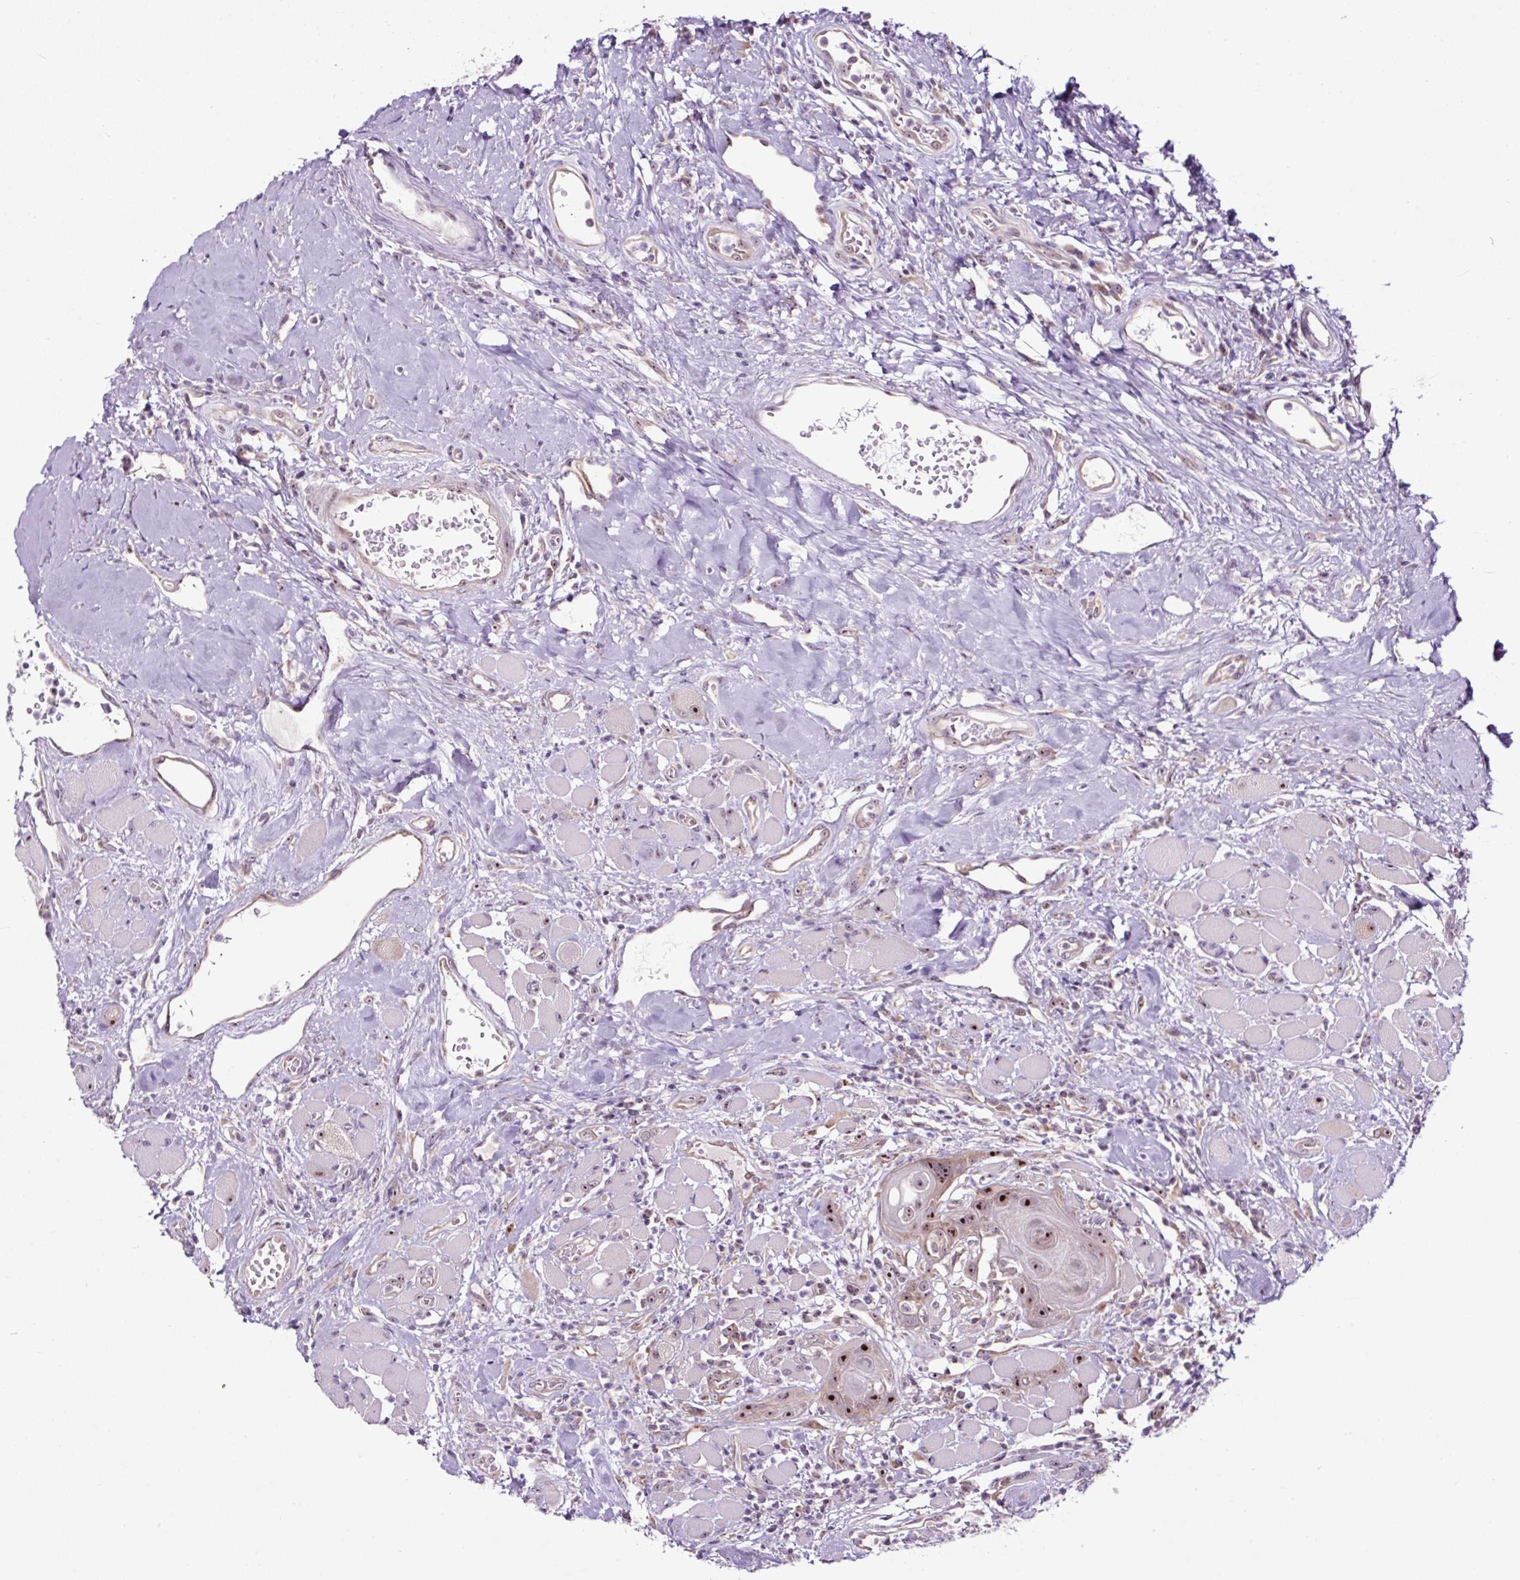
{"staining": {"intensity": "strong", "quantity": ">75%", "location": "nuclear"}, "tissue": "head and neck cancer", "cell_type": "Tumor cells", "image_type": "cancer", "snomed": [{"axis": "morphology", "description": "Squamous cell carcinoma, NOS"}, {"axis": "topography", "description": "Head-Neck"}], "caption": "An IHC histopathology image of tumor tissue is shown. Protein staining in brown highlights strong nuclear positivity in head and neck cancer (squamous cell carcinoma) within tumor cells.", "gene": "NOM1", "patient": {"sex": "female", "age": 59}}